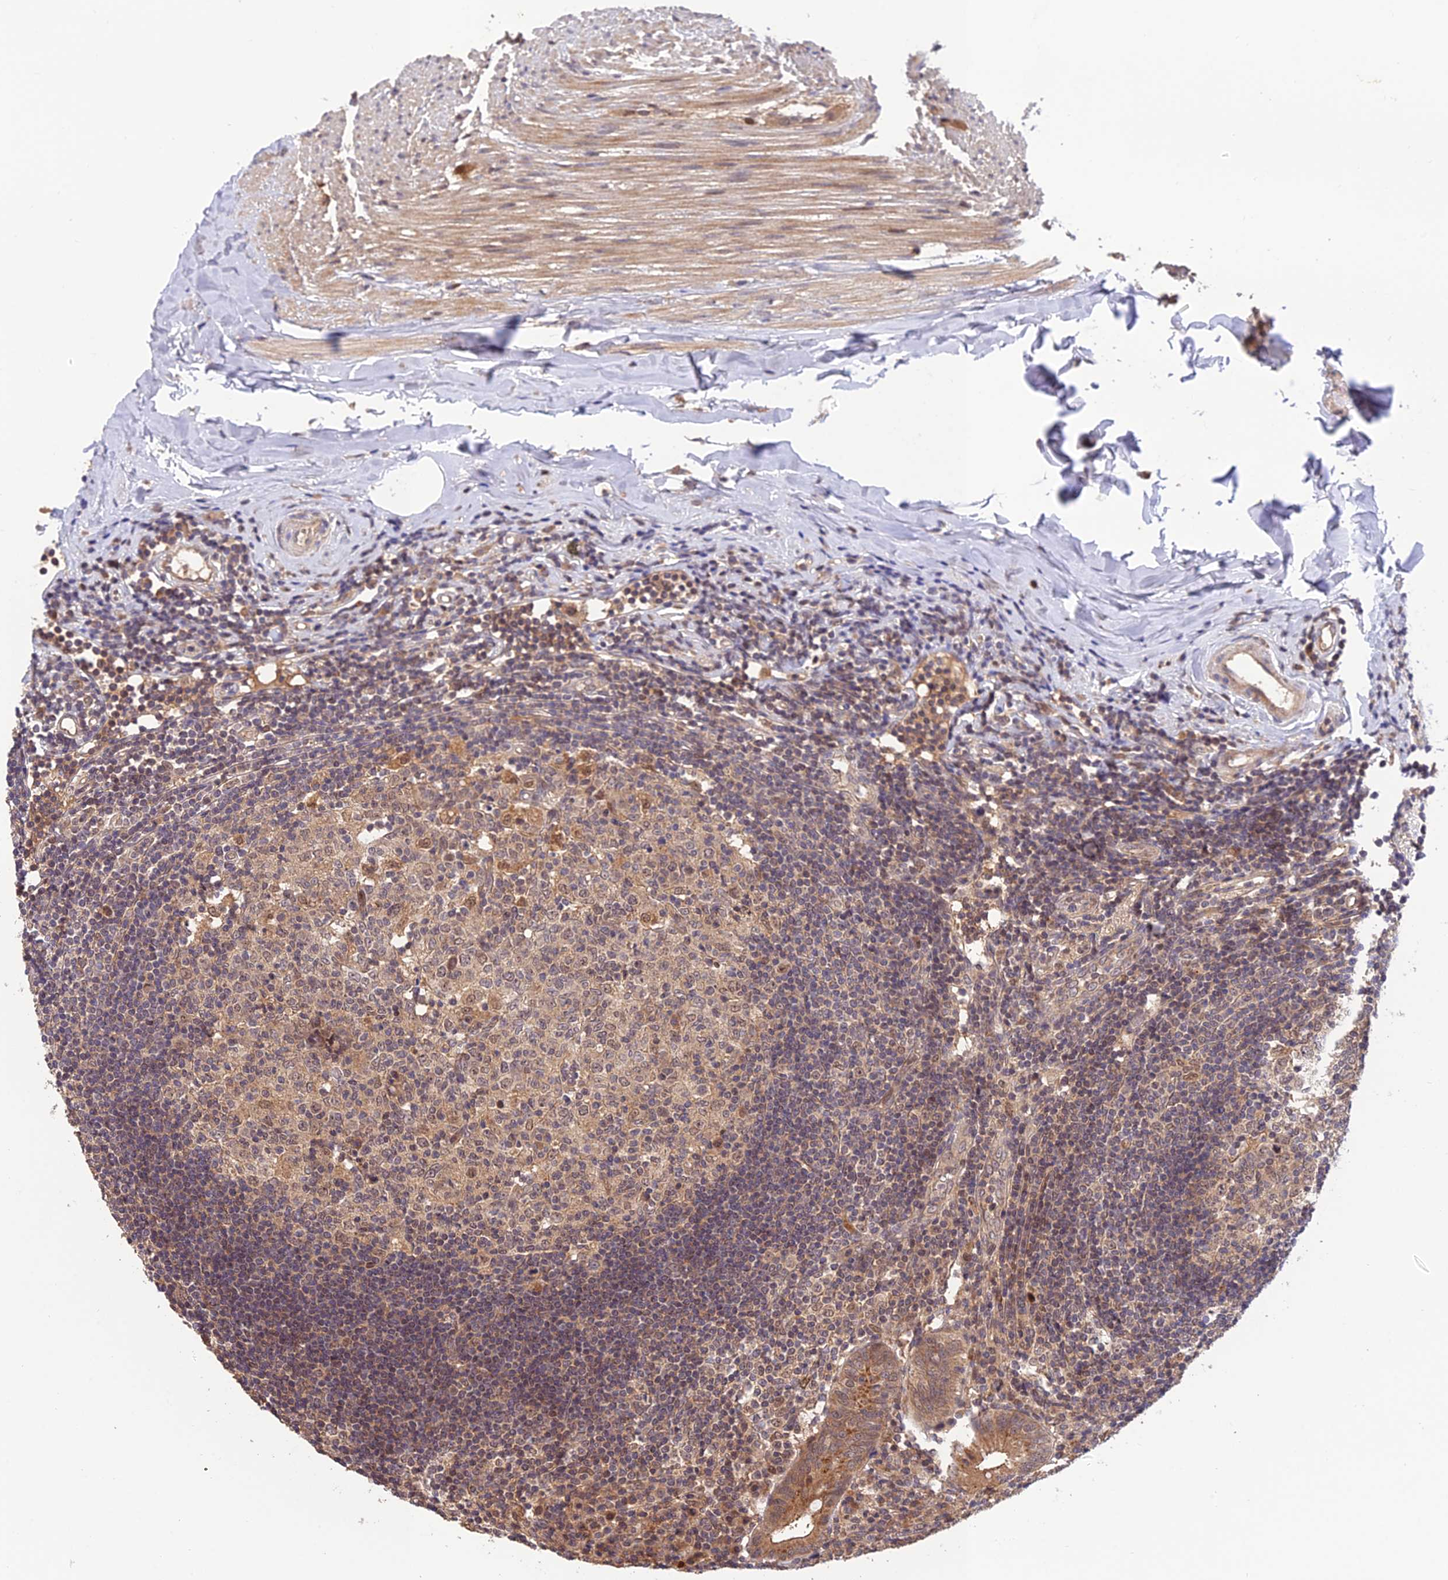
{"staining": {"intensity": "moderate", "quantity": ">75%", "location": "cytoplasmic/membranous"}, "tissue": "appendix", "cell_type": "Glandular cells", "image_type": "normal", "snomed": [{"axis": "morphology", "description": "Normal tissue, NOS"}, {"axis": "topography", "description": "Appendix"}], "caption": "Brown immunohistochemical staining in benign appendix demonstrates moderate cytoplasmic/membranous staining in about >75% of glandular cells.", "gene": "REV1", "patient": {"sex": "female", "age": 54}}